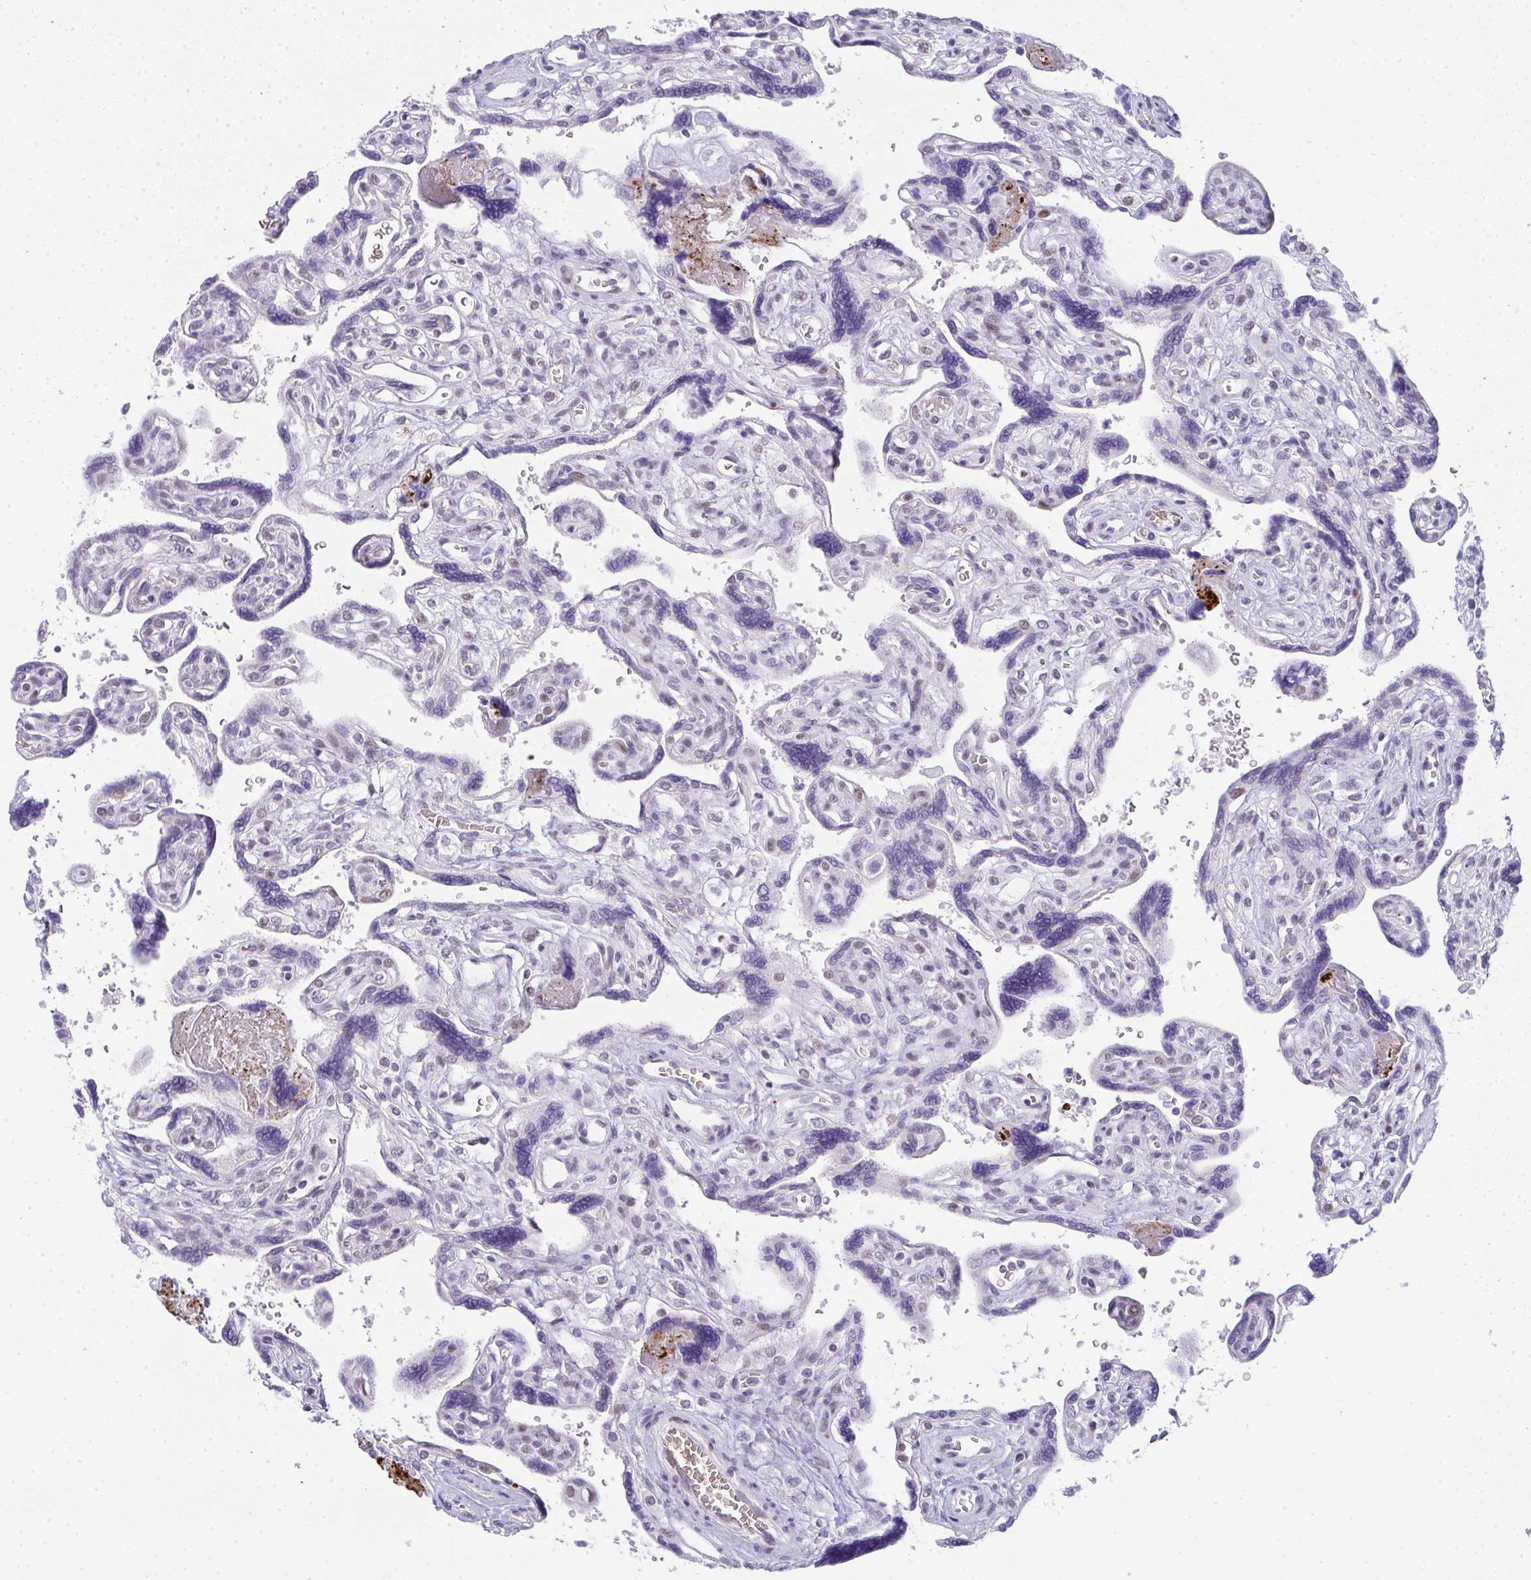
{"staining": {"intensity": "weak", "quantity": "<25%", "location": "nuclear"}, "tissue": "placenta", "cell_type": "Trophoblastic cells", "image_type": "normal", "snomed": [{"axis": "morphology", "description": "Normal tissue, NOS"}, {"axis": "topography", "description": "Placenta"}], "caption": "Immunohistochemistry (IHC) image of unremarkable placenta: placenta stained with DAB (3,3'-diaminobenzidine) exhibits no significant protein staining in trophoblastic cells.", "gene": "TNMD", "patient": {"sex": "female", "age": 39}}